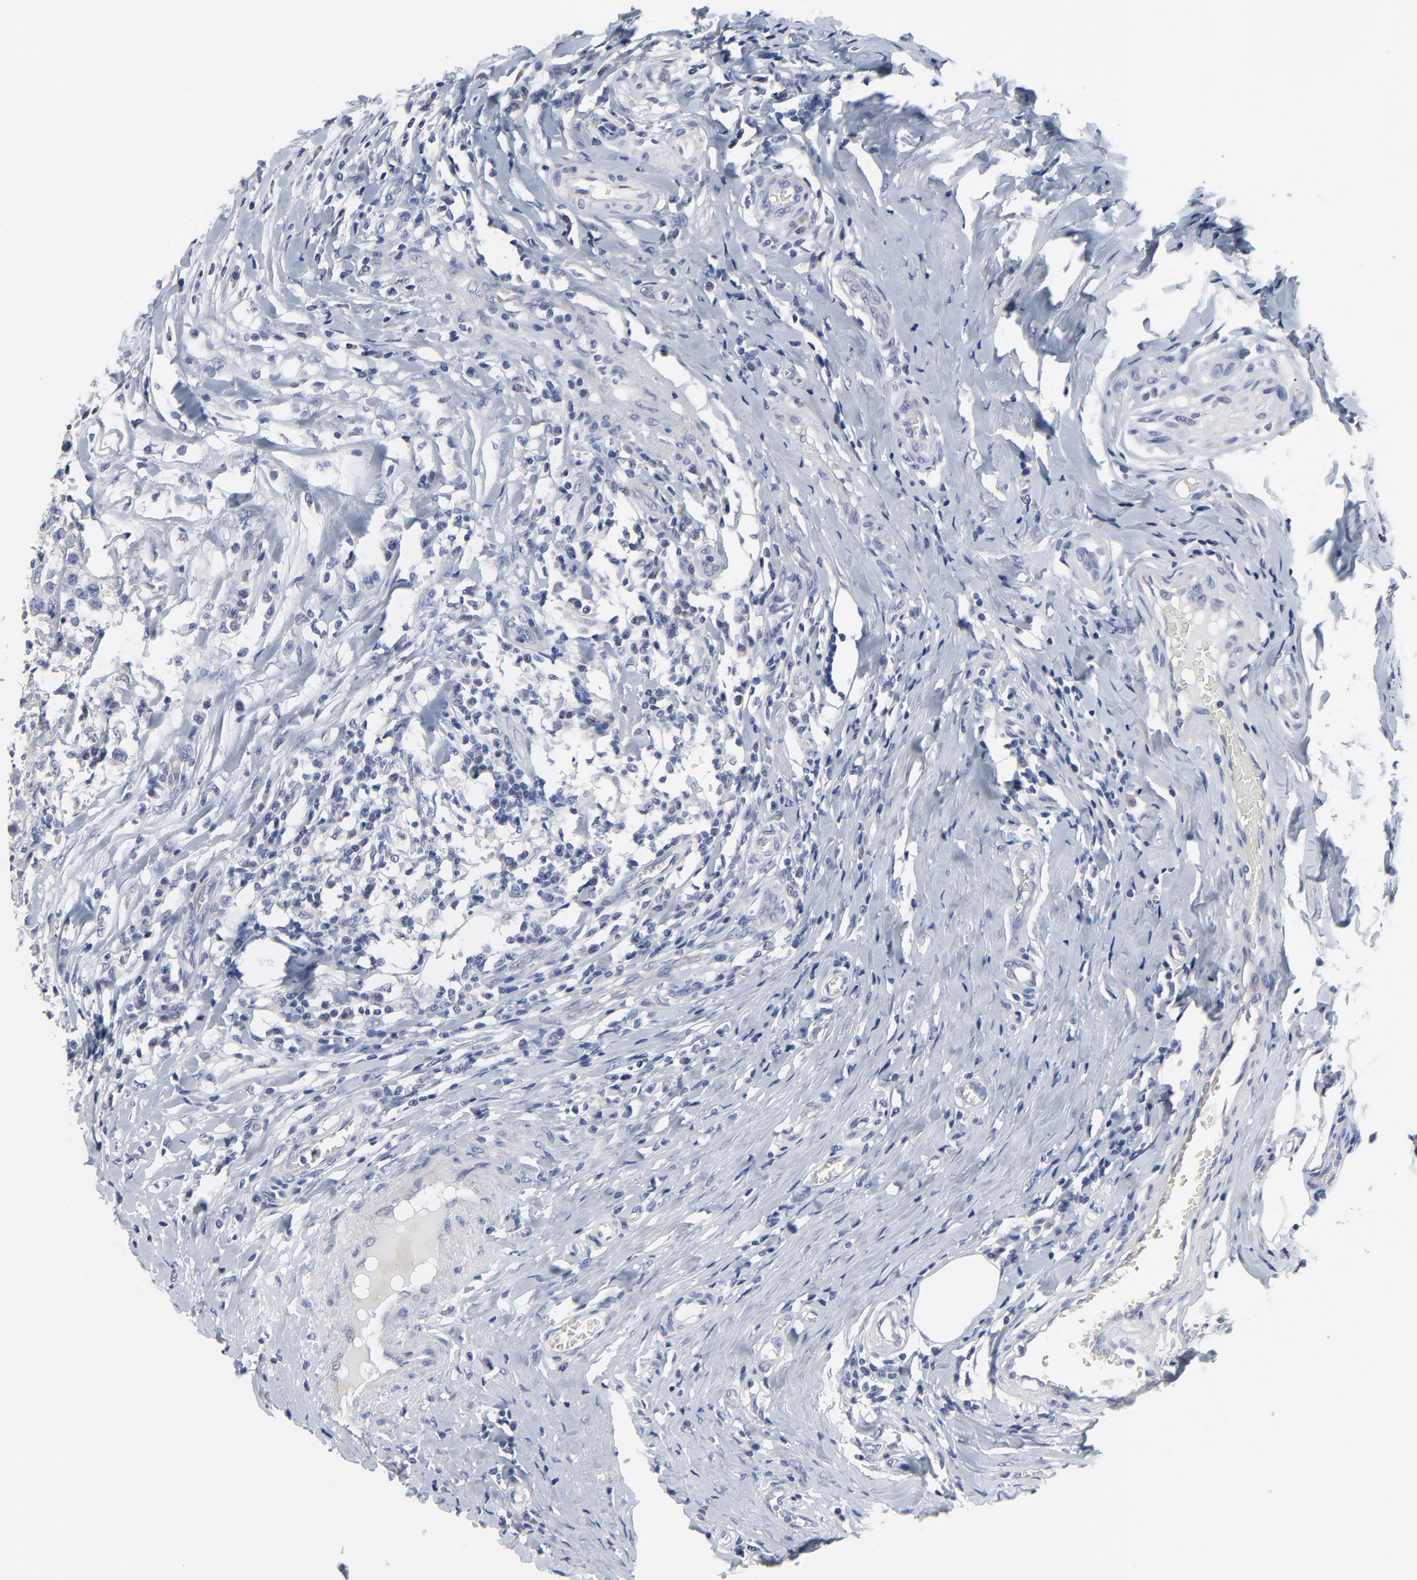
{"staining": {"intensity": "negative", "quantity": "none", "location": "none"}, "tissue": "testis cancer", "cell_type": "Tumor cells", "image_type": "cancer", "snomed": [{"axis": "morphology", "description": "Seminoma, NOS"}, {"axis": "topography", "description": "Testis"}], "caption": "An image of human seminoma (testis) is negative for staining in tumor cells.", "gene": "DHRSX", "patient": {"sex": "male", "age": 24}}